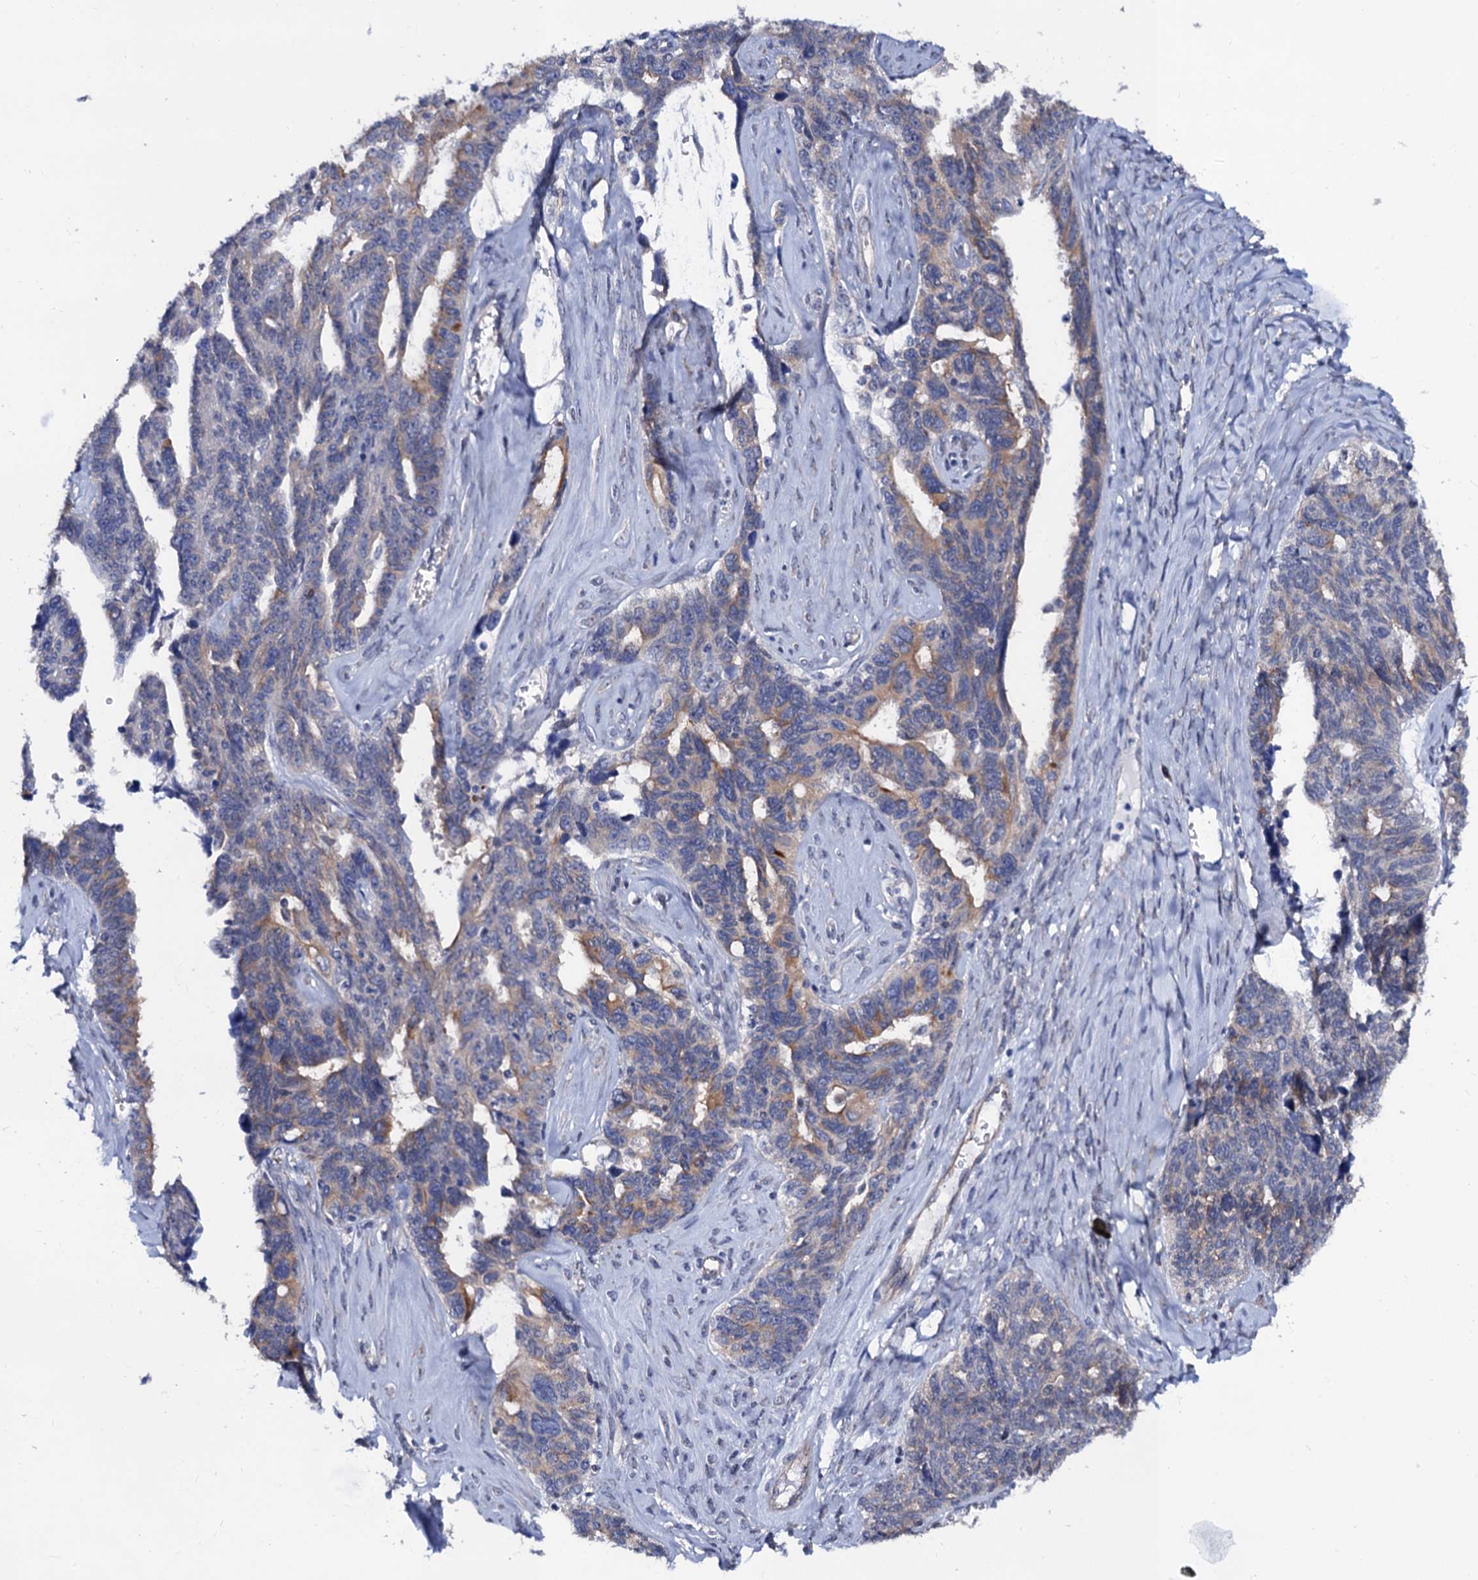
{"staining": {"intensity": "weak", "quantity": "<25%", "location": "cytoplasmic/membranous"}, "tissue": "ovarian cancer", "cell_type": "Tumor cells", "image_type": "cancer", "snomed": [{"axis": "morphology", "description": "Cystadenocarcinoma, serous, NOS"}, {"axis": "topography", "description": "Ovary"}], "caption": "A photomicrograph of human ovarian cancer (serous cystadenocarcinoma) is negative for staining in tumor cells.", "gene": "ZDHHC18", "patient": {"sex": "female", "age": 79}}